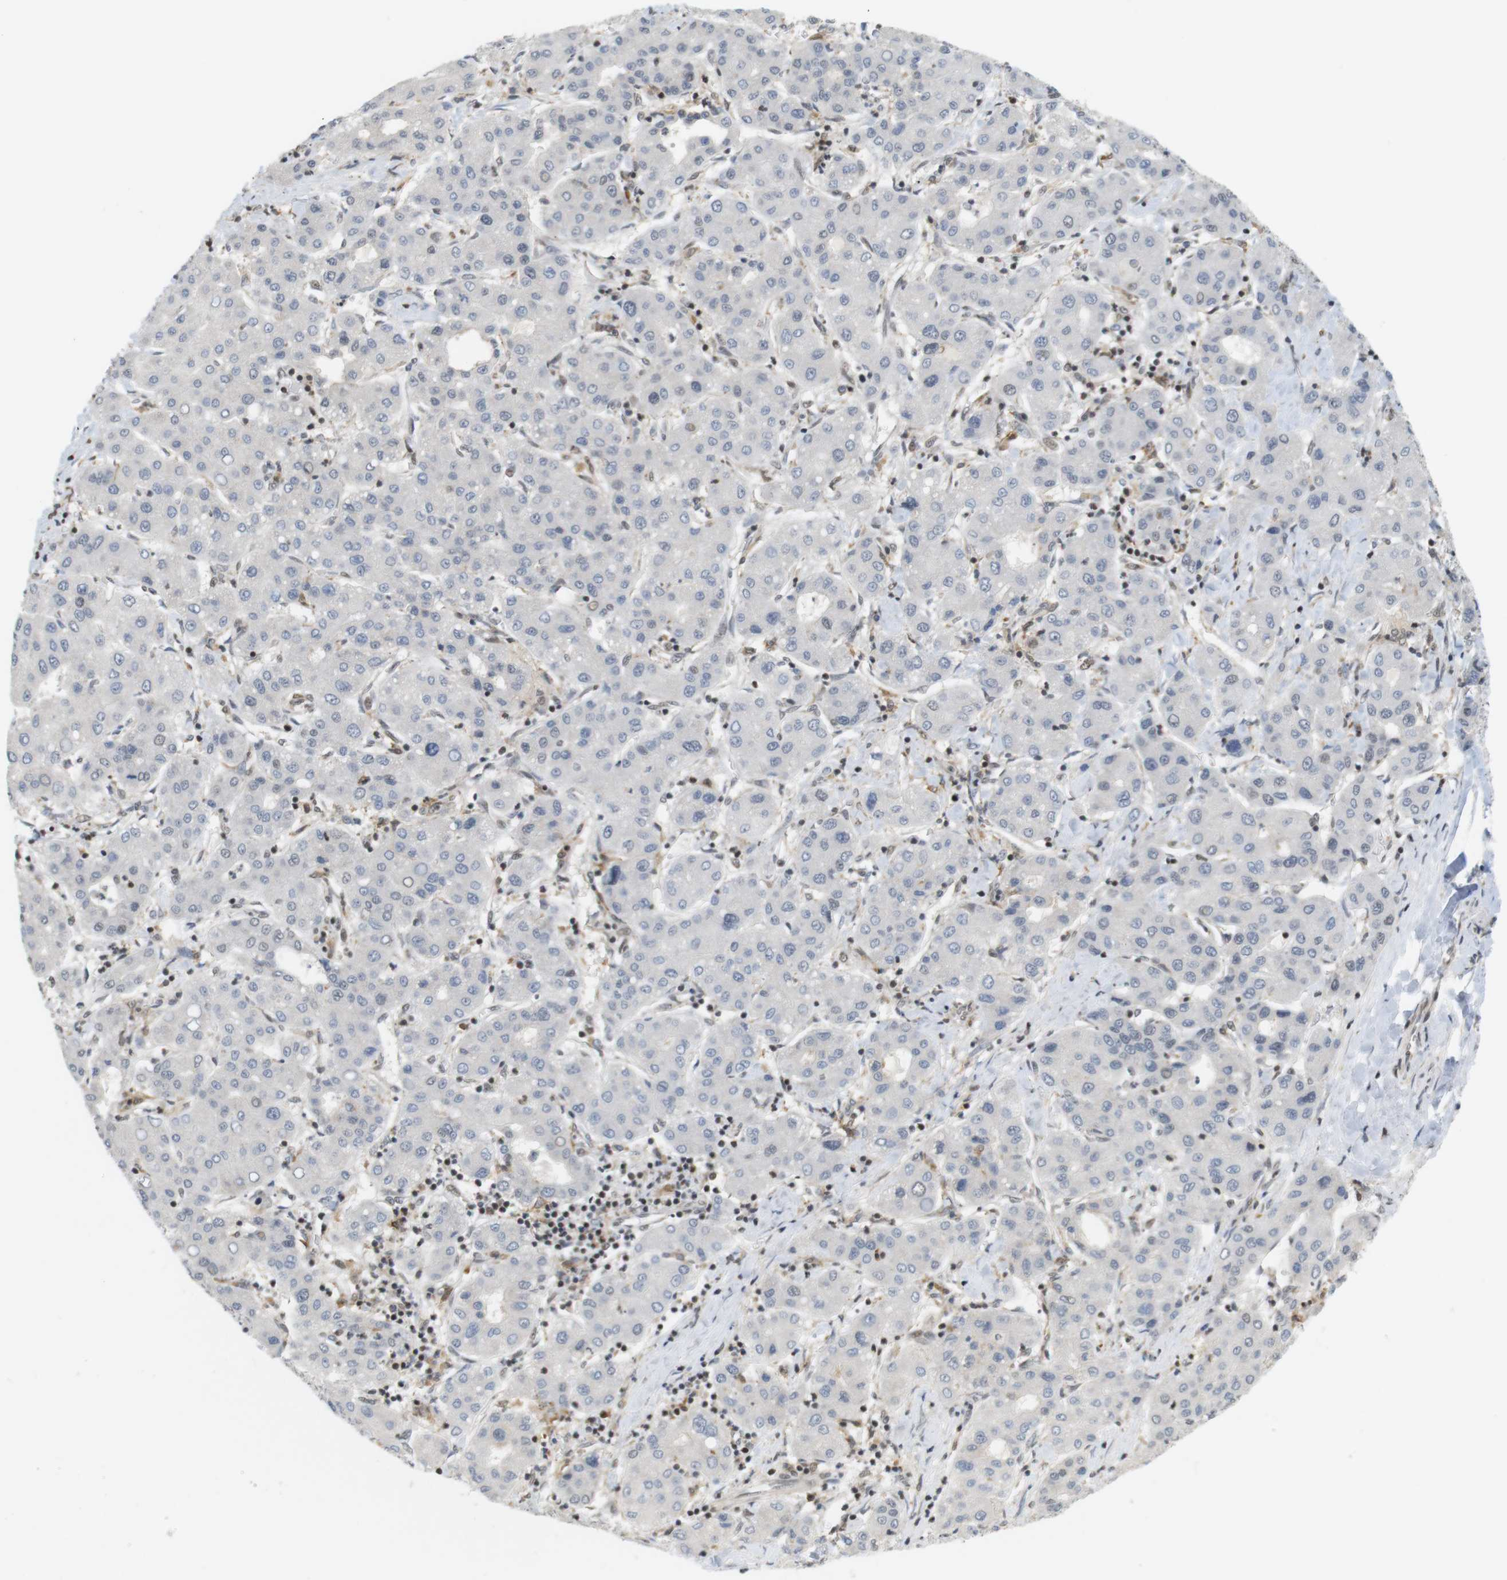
{"staining": {"intensity": "negative", "quantity": "none", "location": "none"}, "tissue": "liver cancer", "cell_type": "Tumor cells", "image_type": "cancer", "snomed": [{"axis": "morphology", "description": "Carcinoma, Hepatocellular, NOS"}, {"axis": "topography", "description": "Liver"}], "caption": "Immunohistochemical staining of hepatocellular carcinoma (liver) exhibits no significant expression in tumor cells.", "gene": "BRD4", "patient": {"sex": "male", "age": 65}}